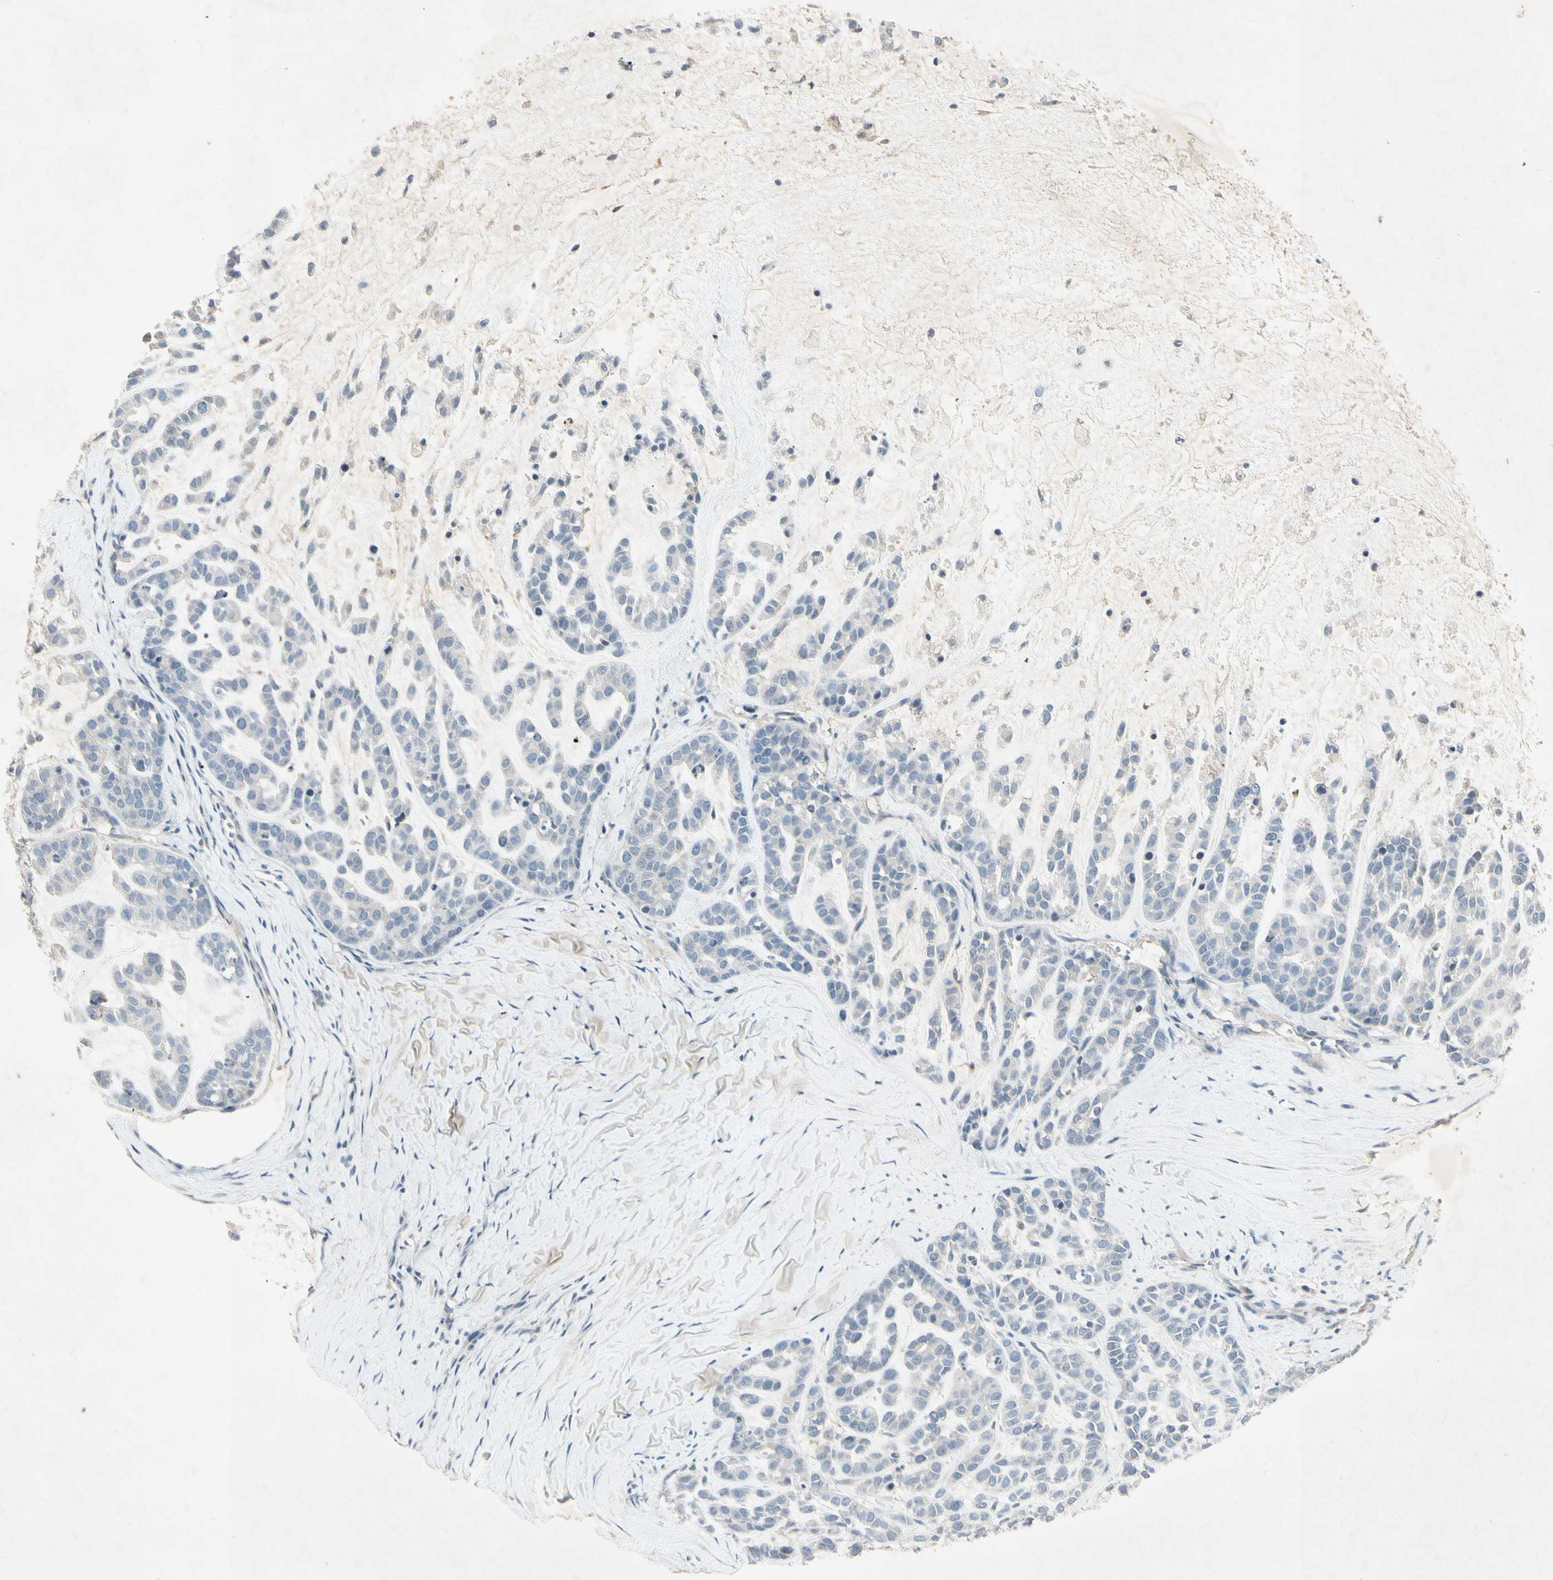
{"staining": {"intensity": "negative", "quantity": "none", "location": "none"}, "tissue": "head and neck cancer", "cell_type": "Tumor cells", "image_type": "cancer", "snomed": [{"axis": "morphology", "description": "Adenocarcinoma, NOS"}, {"axis": "morphology", "description": "Adenoma, NOS"}, {"axis": "topography", "description": "Head-Neck"}], "caption": "Immunohistochemistry (IHC) micrograph of head and neck adenoma stained for a protein (brown), which reveals no staining in tumor cells.", "gene": "TEK", "patient": {"sex": "female", "age": 55}}